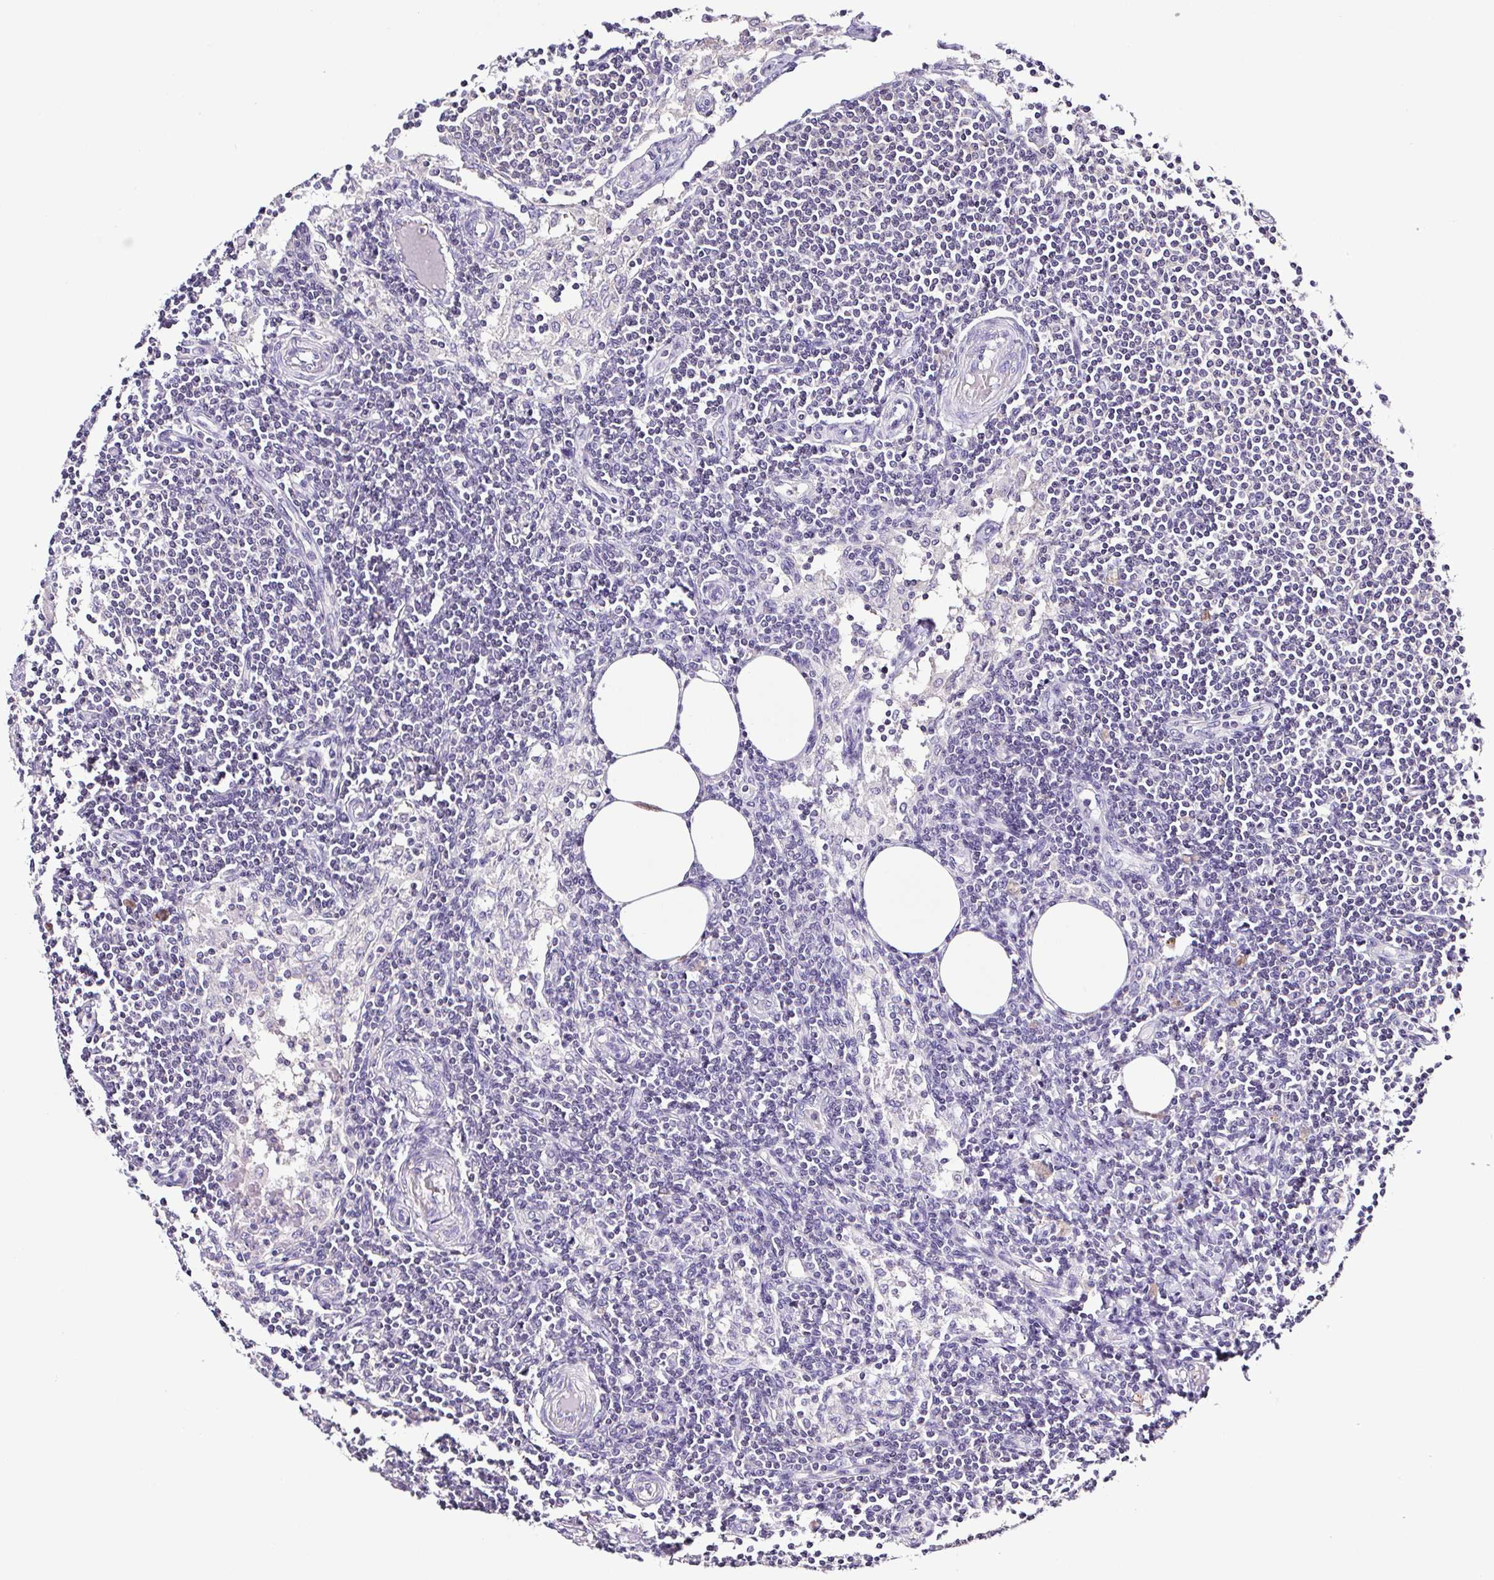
{"staining": {"intensity": "negative", "quantity": "none", "location": "none"}, "tissue": "lymph node", "cell_type": "Germinal center cells", "image_type": "normal", "snomed": [{"axis": "morphology", "description": "Normal tissue, NOS"}, {"axis": "topography", "description": "Lymph node"}], "caption": "Image shows no protein staining in germinal center cells of normal lymph node. (DAB (3,3'-diaminobenzidine) IHC with hematoxylin counter stain).", "gene": "SYNPR", "patient": {"sex": "female", "age": 69}}